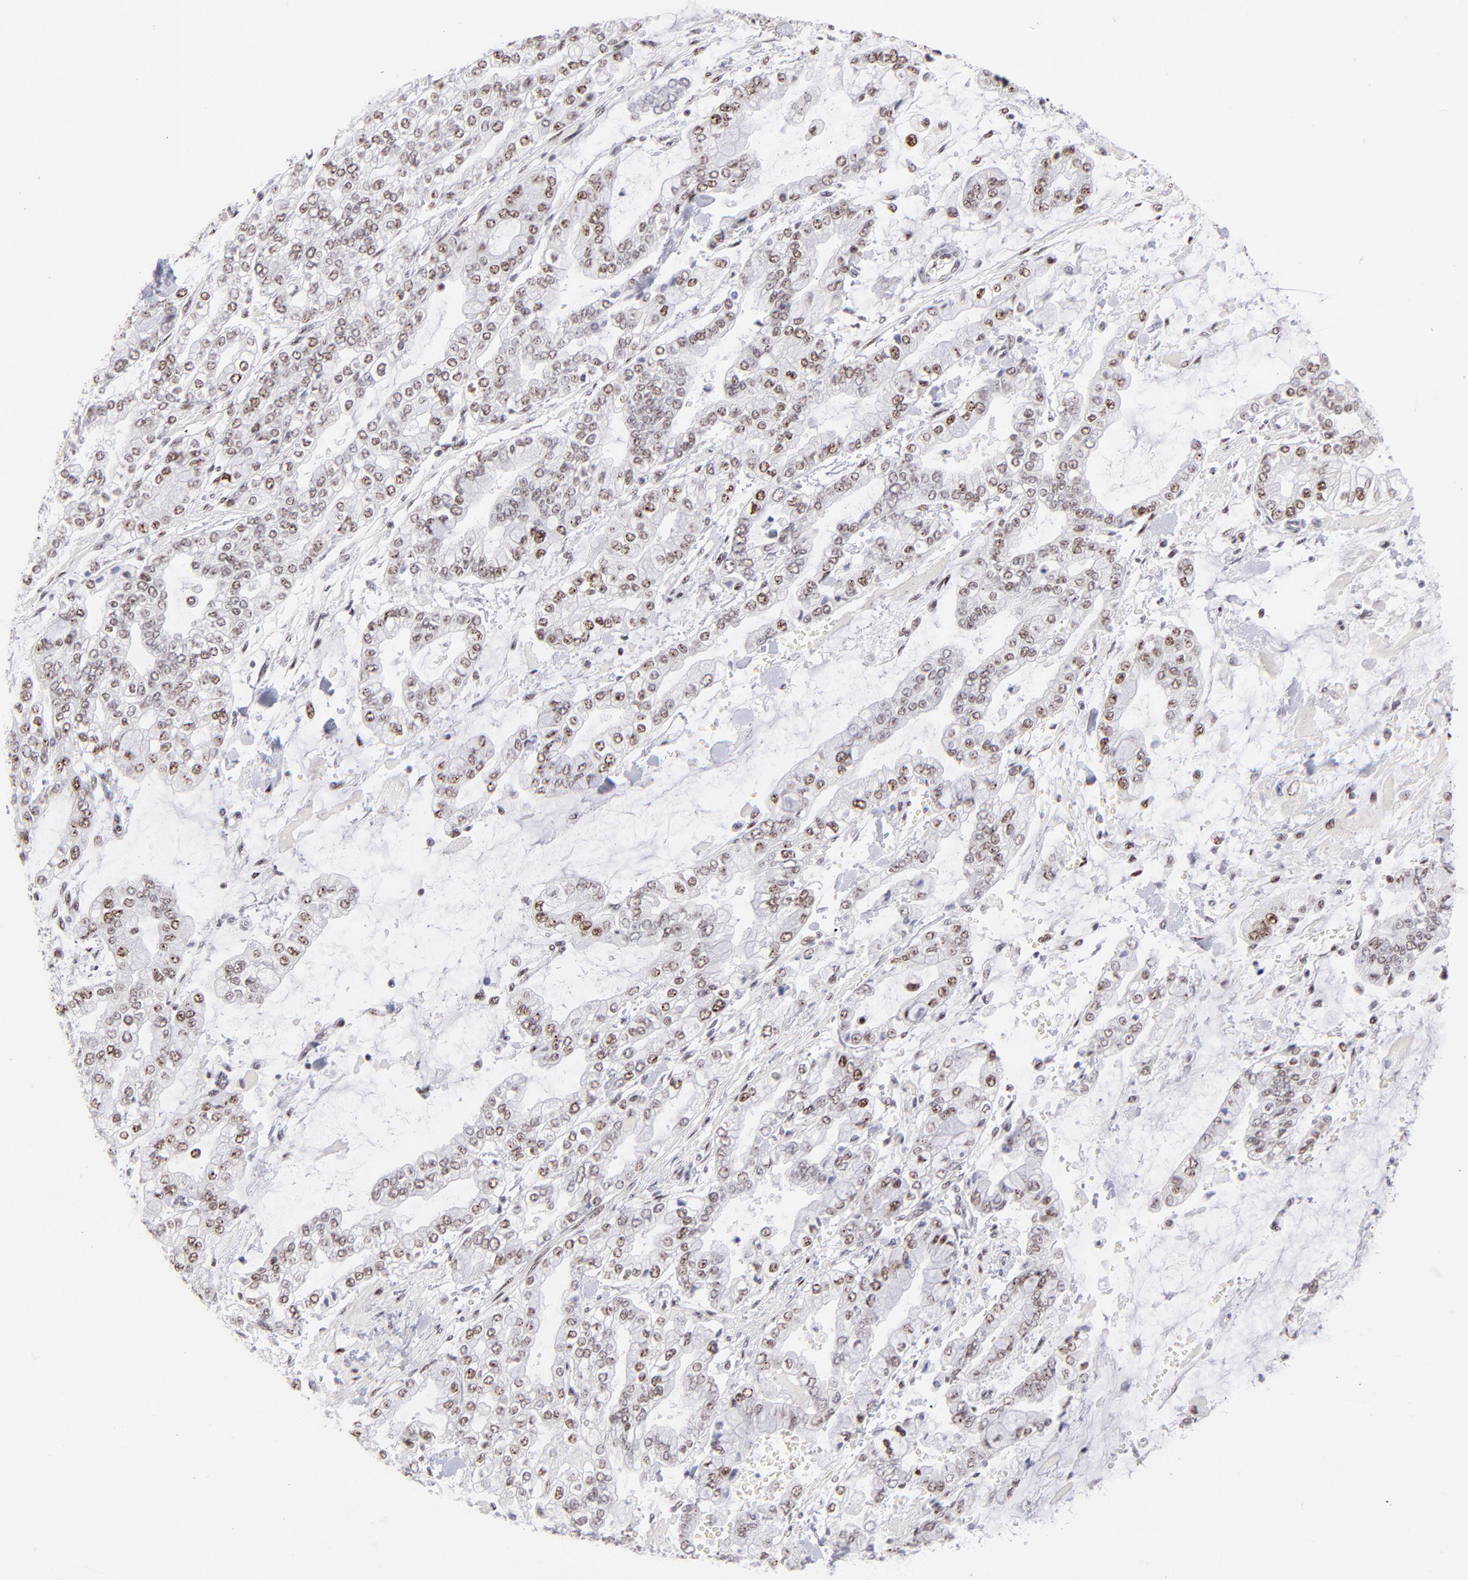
{"staining": {"intensity": "moderate", "quantity": ">75%", "location": "nuclear"}, "tissue": "stomach cancer", "cell_type": "Tumor cells", "image_type": "cancer", "snomed": [{"axis": "morphology", "description": "Normal tissue, NOS"}, {"axis": "morphology", "description": "Adenocarcinoma, NOS"}, {"axis": "topography", "description": "Stomach, upper"}, {"axis": "topography", "description": "Stomach"}], "caption": "A medium amount of moderate nuclear positivity is present in about >75% of tumor cells in stomach cancer (adenocarcinoma) tissue. The staining is performed using DAB brown chromogen to label protein expression. The nuclei are counter-stained blue using hematoxylin.", "gene": "CDC25C", "patient": {"sex": "male", "age": 76}}